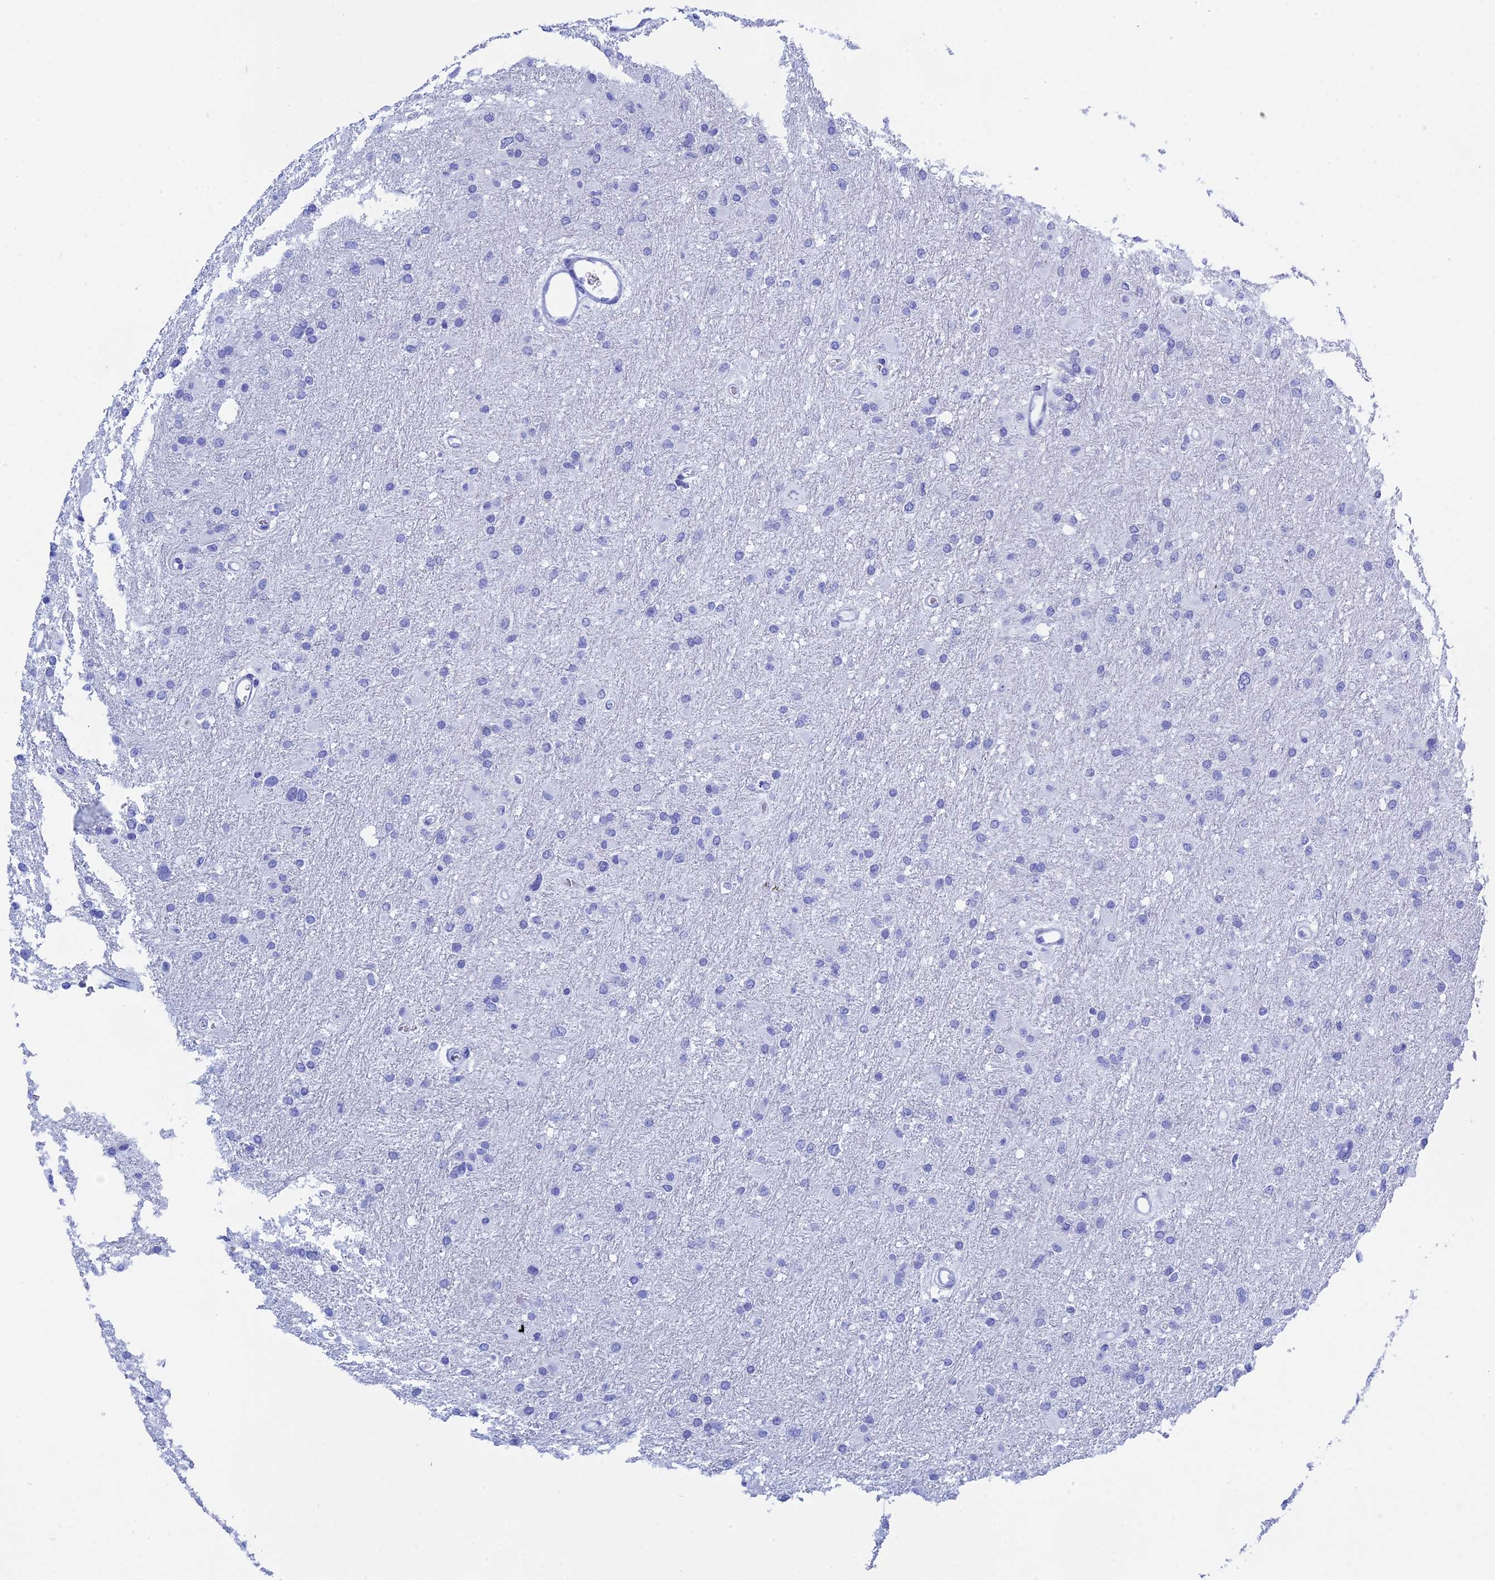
{"staining": {"intensity": "negative", "quantity": "none", "location": "none"}, "tissue": "glioma", "cell_type": "Tumor cells", "image_type": "cancer", "snomed": [{"axis": "morphology", "description": "Glioma, malignant, High grade"}, {"axis": "topography", "description": "Cerebral cortex"}], "caption": "This is an immunohistochemistry histopathology image of human glioma. There is no positivity in tumor cells.", "gene": "TEX101", "patient": {"sex": "female", "age": 36}}